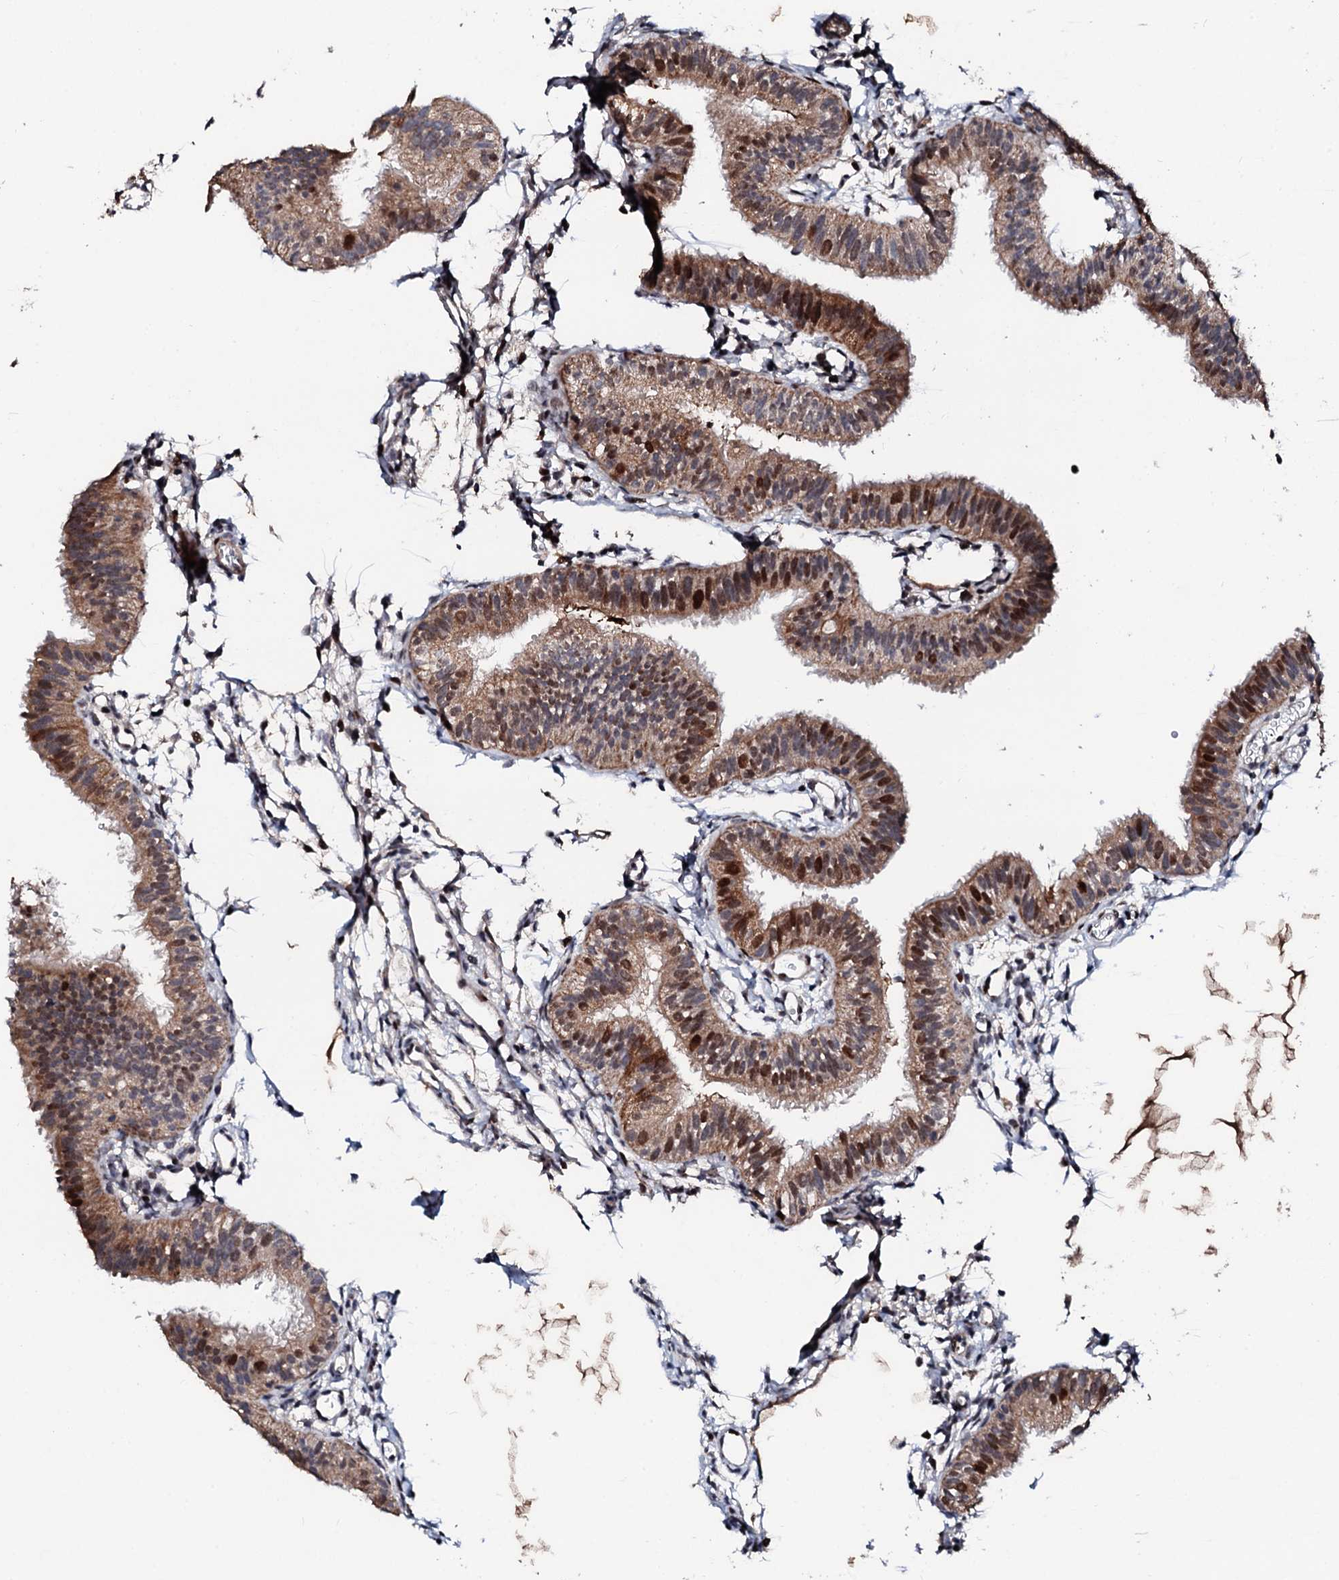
{"staining": {"intensity": "moderate", "quantity": ">75%", "location": "cytoplasmic/membranous,nuclear"}, "tissue": "fallopian tube", "cell_type": "Glandular cells", "image_type": "normal", "snomed": [{"axis": "morphology", "description": "Normal tissue, NOS"}, {"axis": "topography", "description": "Fallopian tube"}], "caption": "Human fallopian tube stained for a protein (brown) displays moderate cytoplasmic/membranous,nuclear positive positivity in about >75% of glandular cells.", "gene": "KIF18A", "patient": {"sex": "female", "age": 35}}